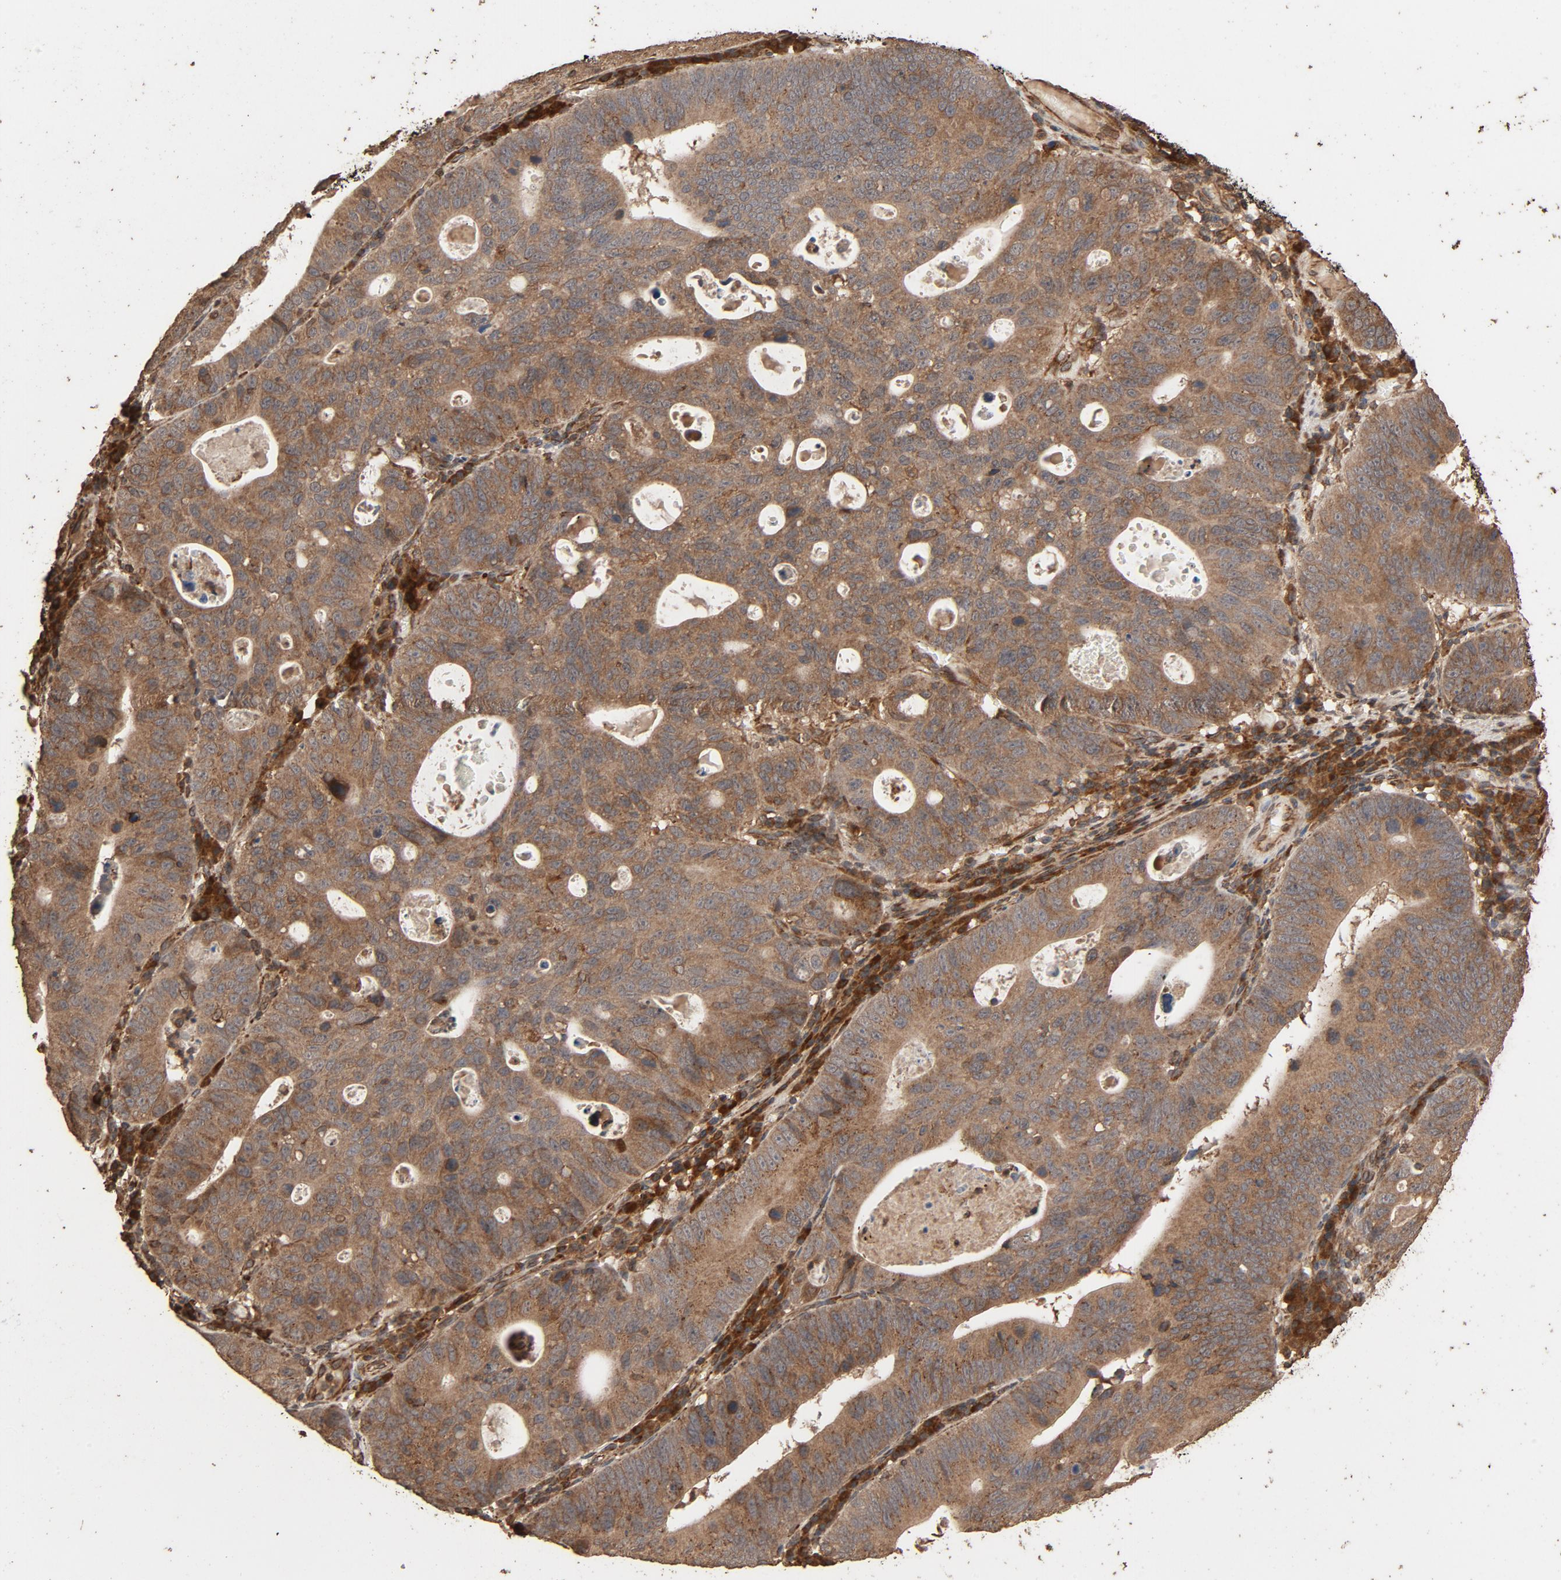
{"staining": {"intensity": "moderate", "quantity": ">75%", "location": "cytoplasmic/membranous"}, "tissue": "stomach cancer", "cell_type": "Tumor cells", "image_type": "cancer", "snomed": [{"axis": "morphology", "description": "Adenocarcinoma, NOS"}, {"axis": "topography", "description": "Stomach"}], "caption": "The immunohistochemical stain highlights moderate cytoplasmic/membranous staining in tumor cells of stomach adenocarcinoma tissue.", "gene": "RPS6KA6", "patient": {"sex": "male", "age": 59}}